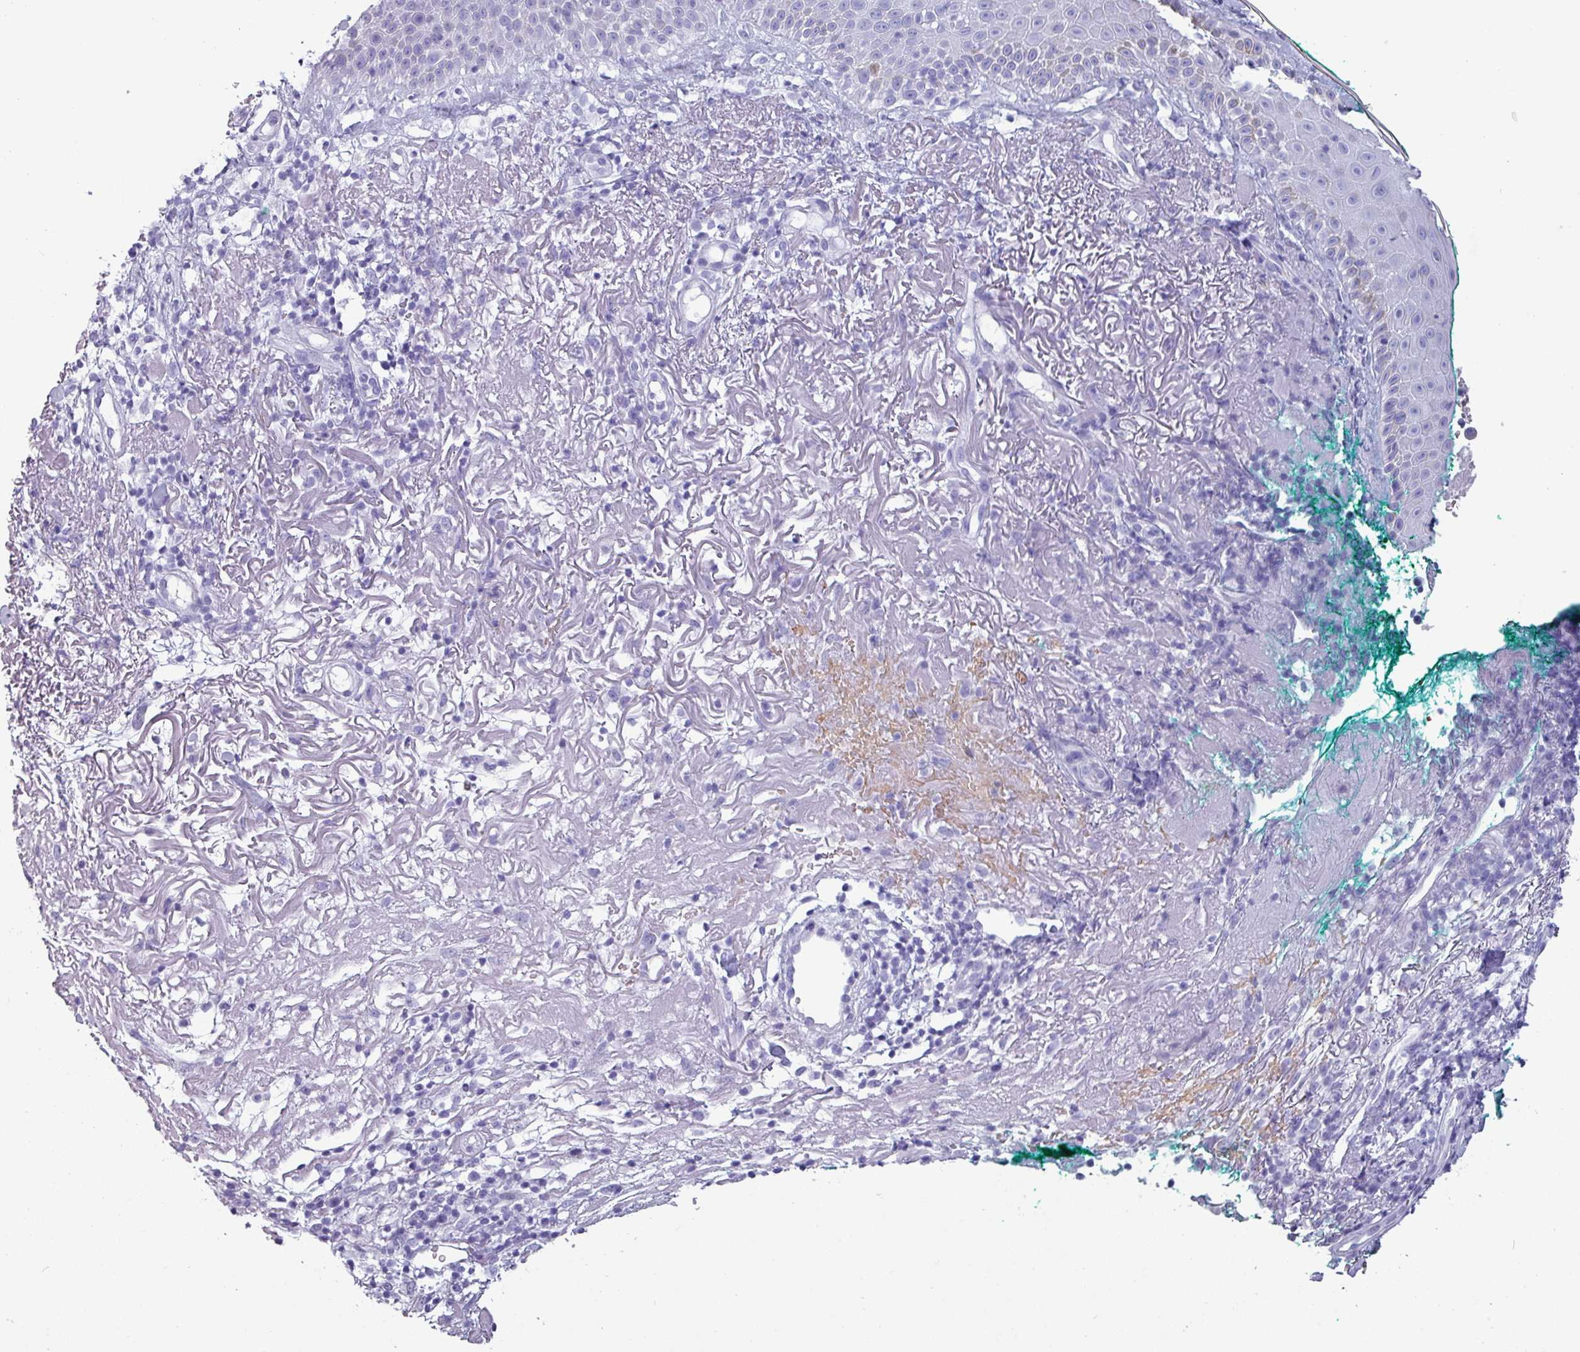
{"staining": {"intensity": "negative", "quantity": "none", "location": "none"}, "tissue": "melanoma", "cell_type": "Tumor cells", "image_type": "cancer", "snomed": [{"axis": "morphology", "description": "Necrosis, NOS"}, {"axis": "morphology", "description": "Malignant melanoma, NOS"}, {"axis": "topography", "description": "Skin"}], "caption": "Immunohistochemical staining of human melanoma reveals no significant expression in tumor cells.", "gene": "CRYBB2", "patient": {"sex": "female", "age": 87}}